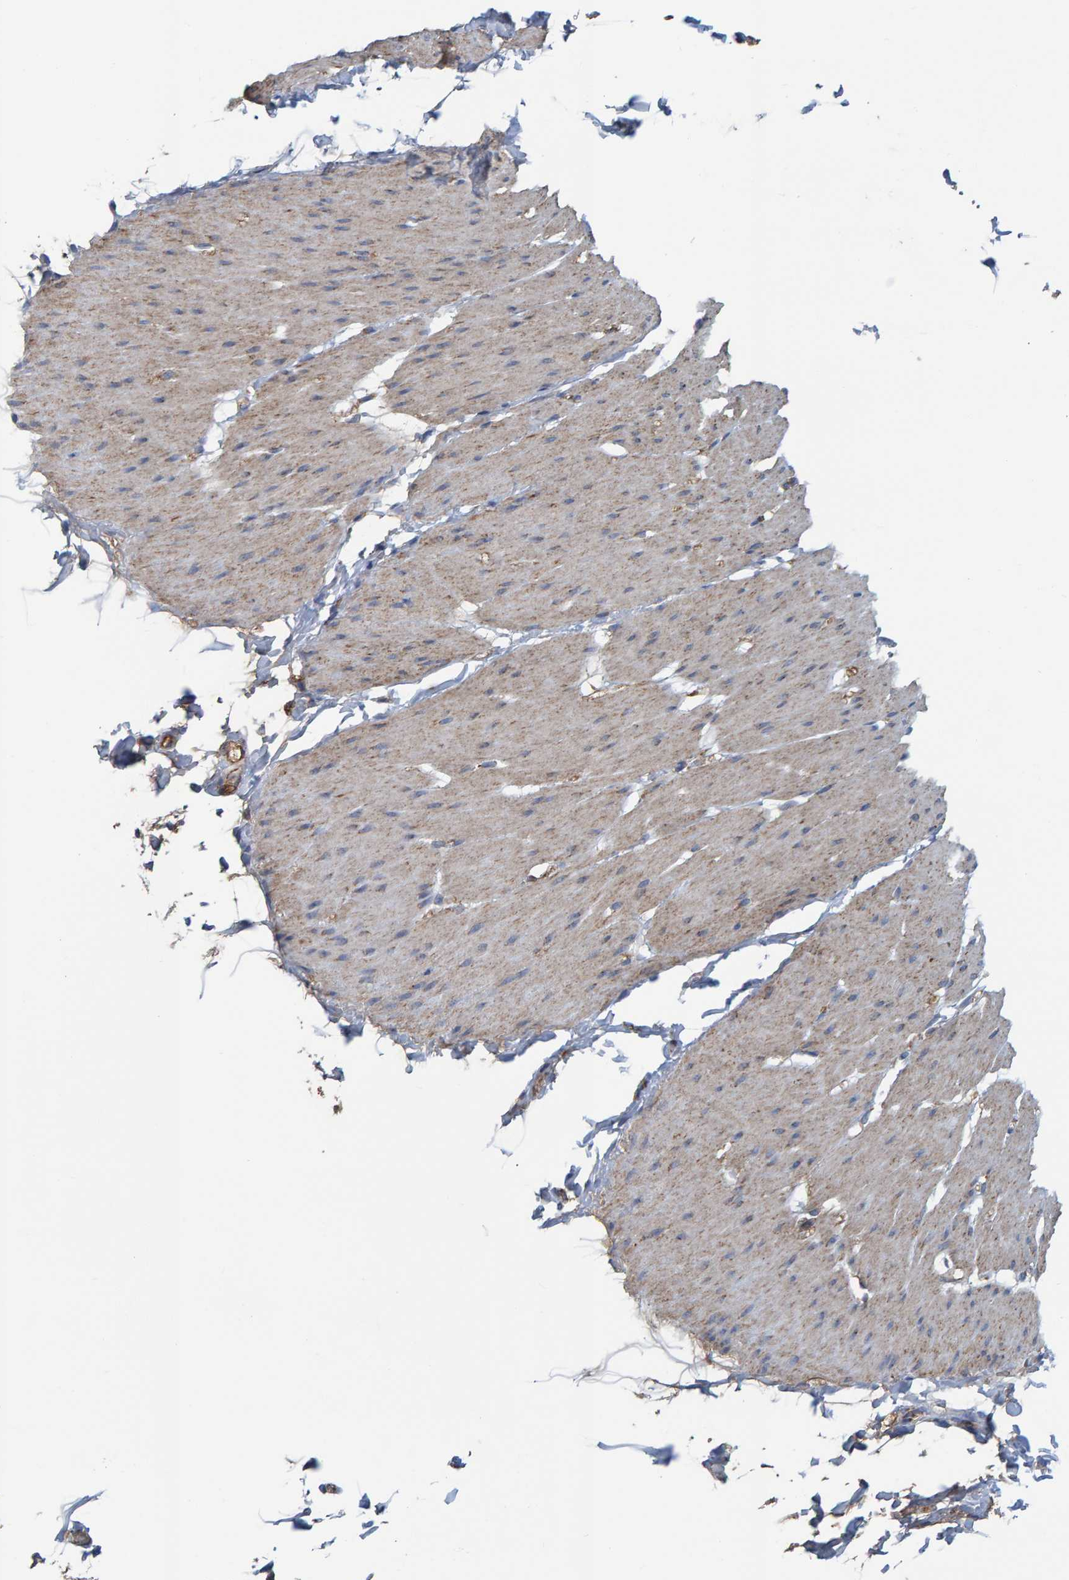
{"staining": {"intensity": "moderate", "quantity": ">75%", "location": "cytoplasmic/membranous"}, "tissue": "smooth muscle", "cell_type": "Smooth muscle cells", "image_type": "normal", "snomed": [{"axis": "morphology", "description": "Normal tissue, NOS"}, {"axis": "topography", "description": "Smooth muscle"}, {"axis": "topography", "description": "Colon"}], "caption": "This is a micrograph of immunohistochemistry (IHC) staining of normal smooth muscle, which shows moderate positivity in the cytoplasmic/membranous of smooth muscle cells.", "gene": "LRSAM1", "patient": {"sex": "male", "age": 67}}